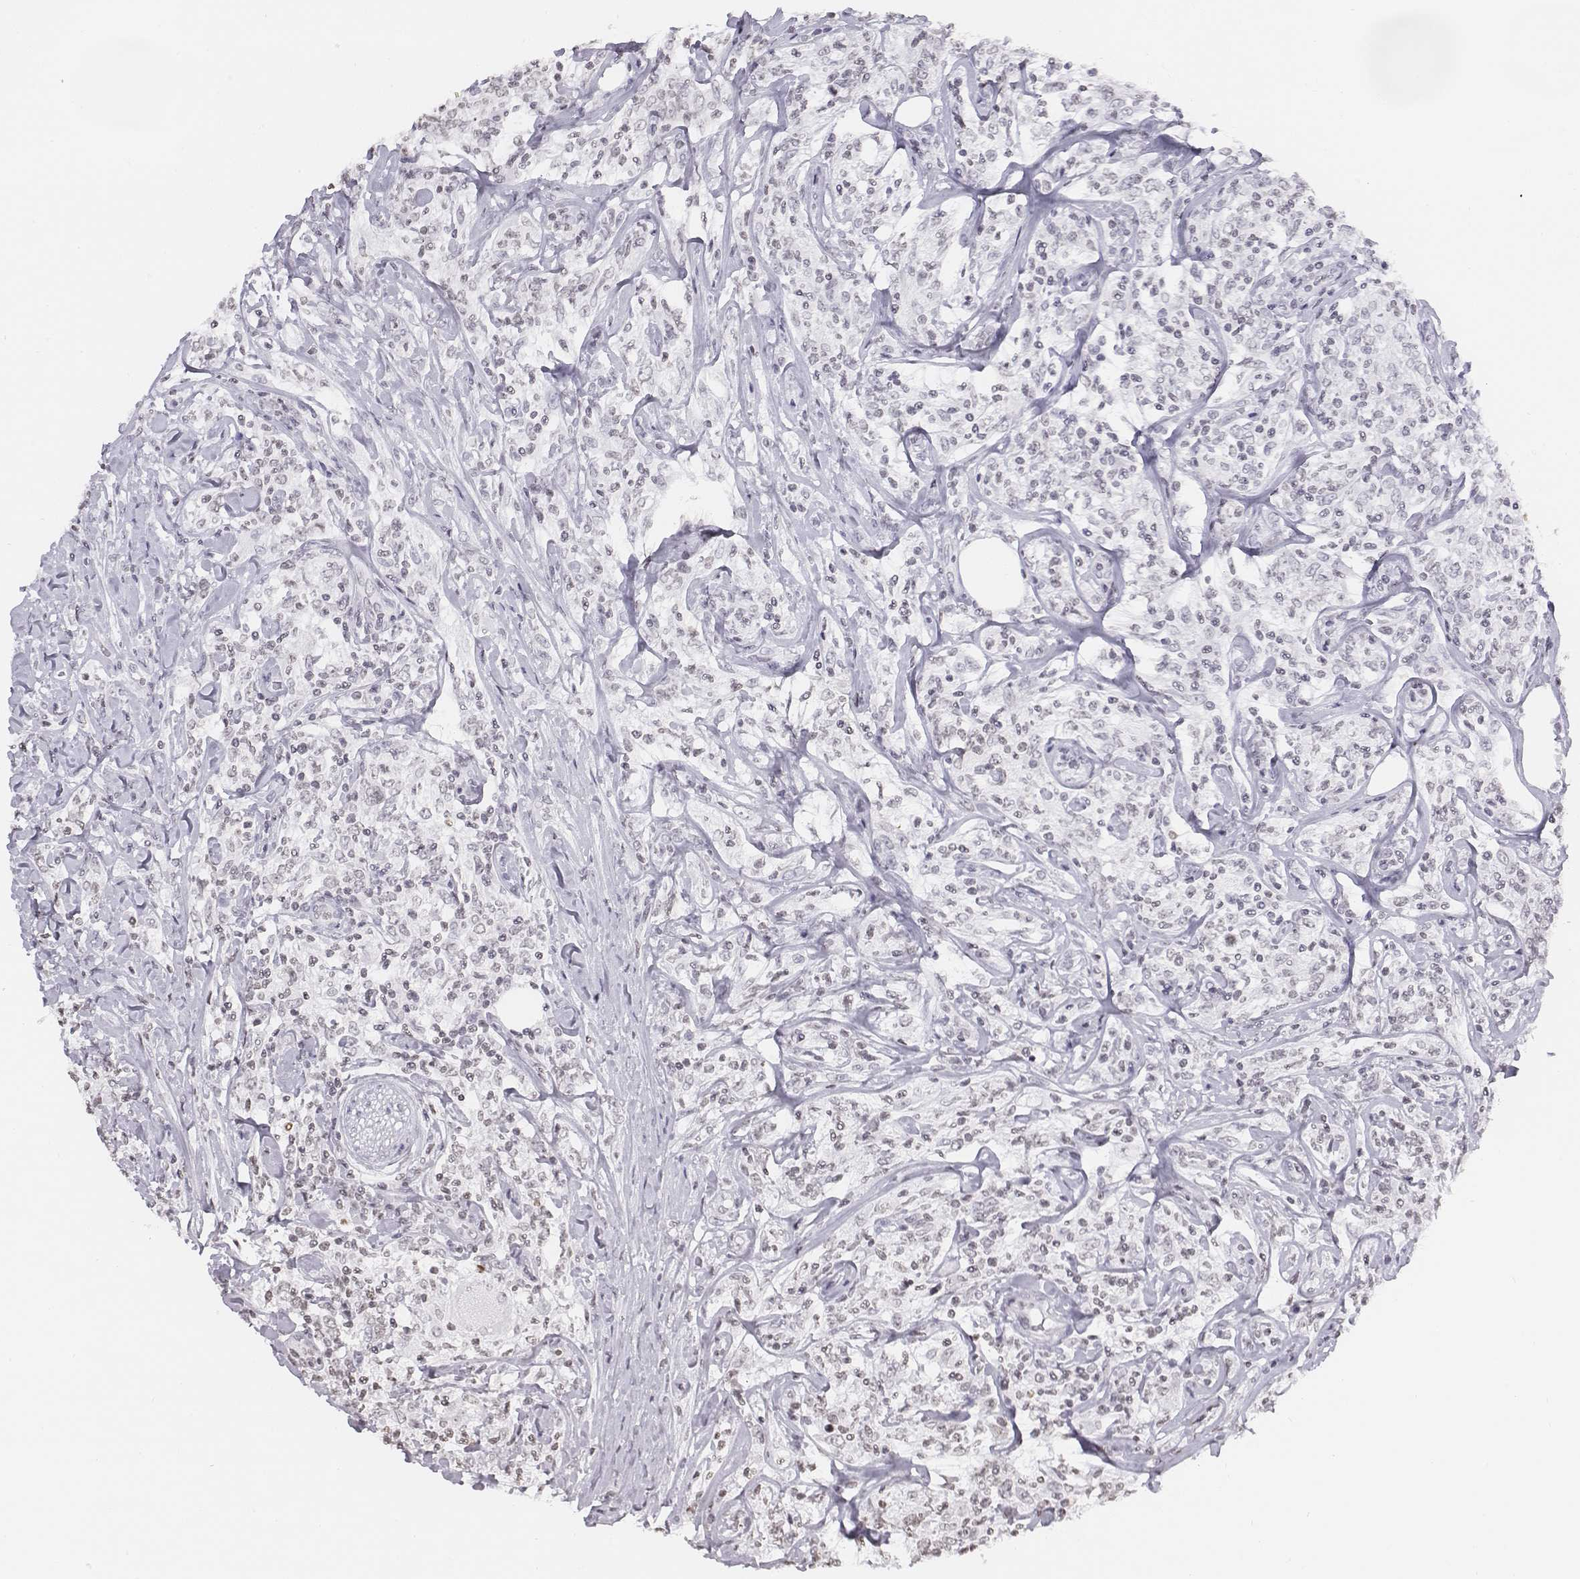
{"staining": {"intensity": "negative", "quantity": "none", "location": "none"}, "tissue": "lymphoma", "cell_type": "Tumor cells", "image_type": "cancer", "snomed": [{"axis": "morphology", "description": "Malignant lymphoma, non-Hodgkin's type, High grade"}, {"axis": "topography", "description": "Lymph node"}], "caption": "Human high-grade malignant lymphoma, non-Hodgkin's type stained for a protein using immunohistochemistry shows no expression in tumor cells.", "gene": "BARHL1", "patient": {"sex": "female", "age": 84}}